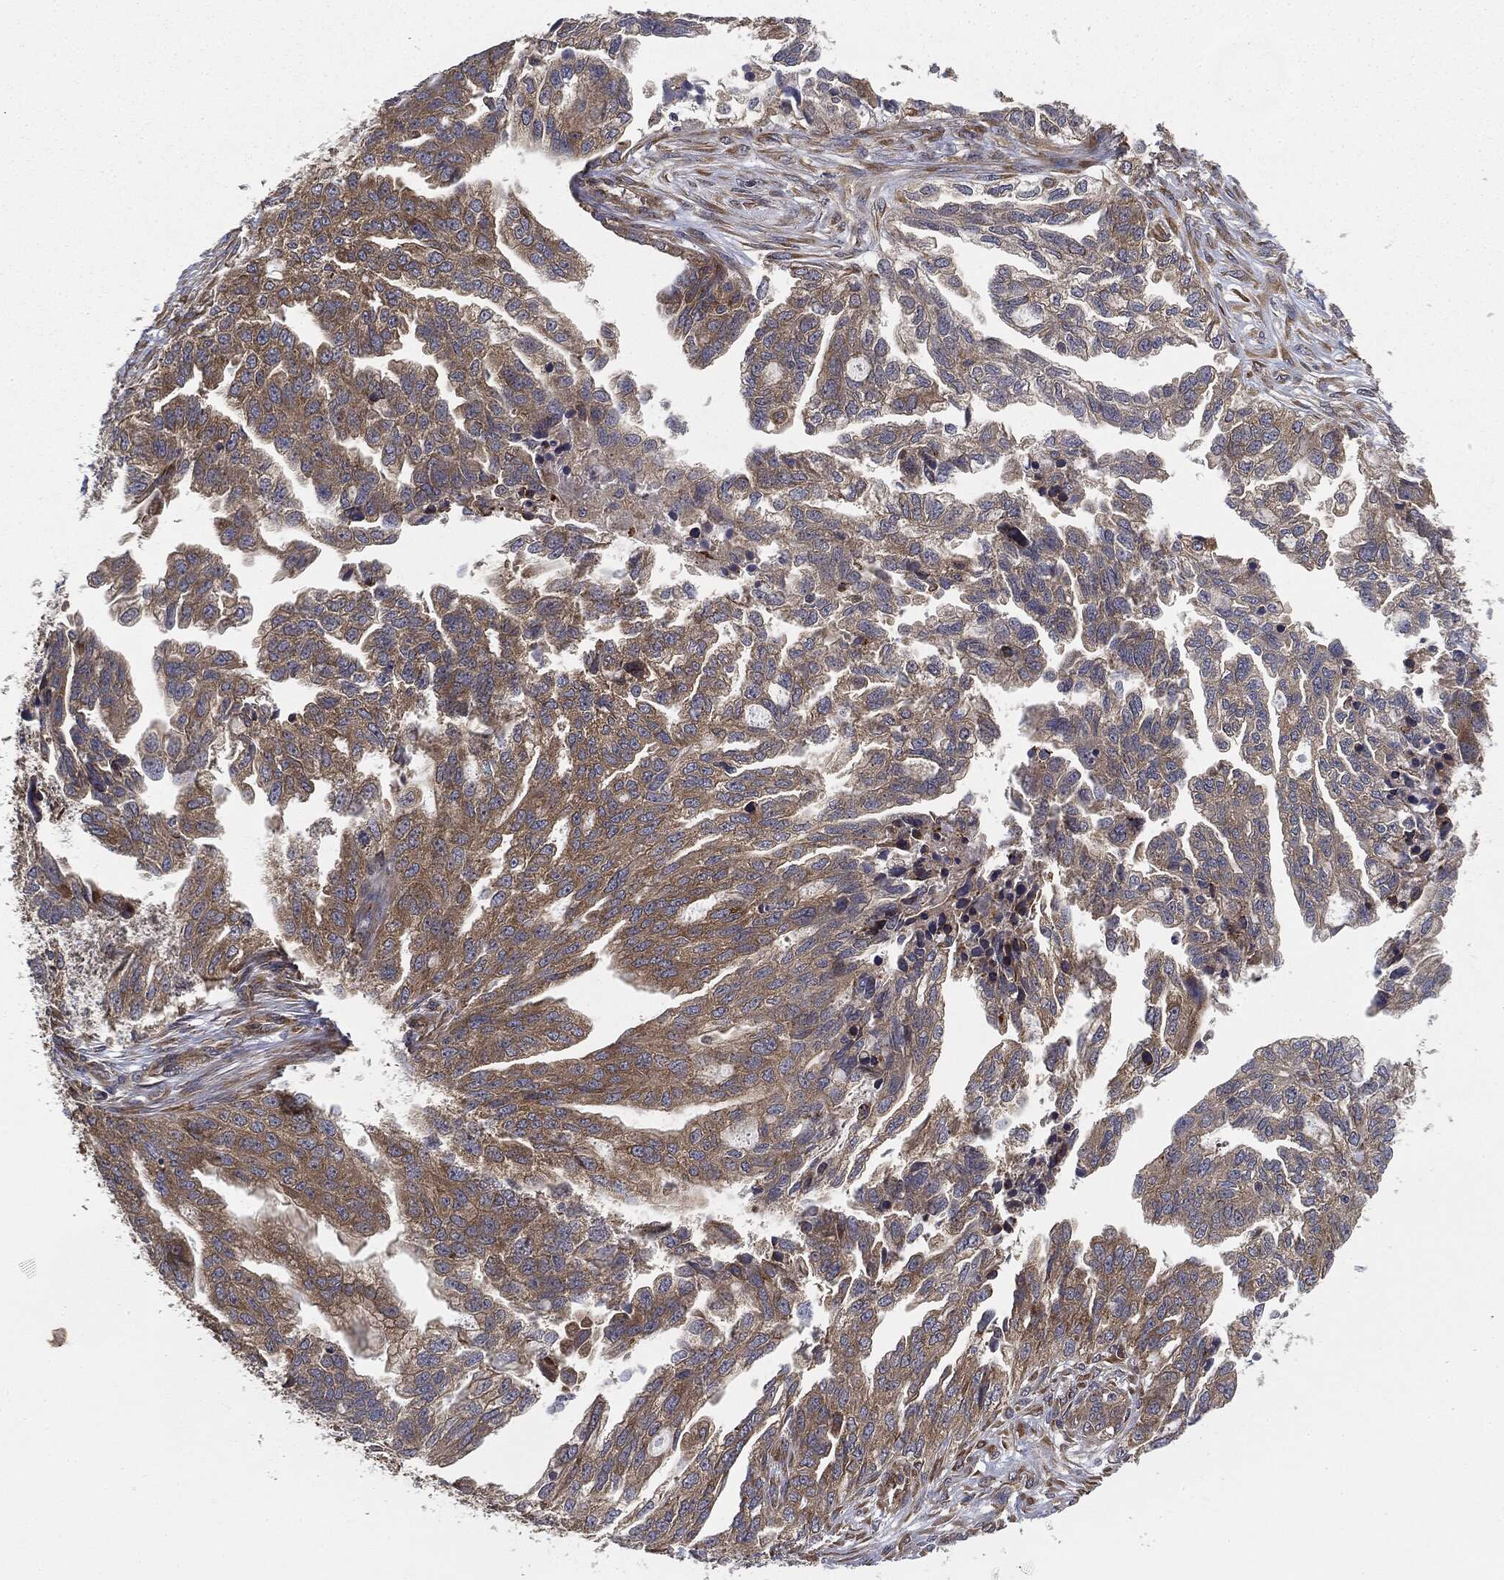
{"staining": {"intensity": "strong", "quantity": "25%-75%", "location": "cytoplasmic/membranous"}, "tissue": "ovarian cancer", "cell_type": "Tumor cells", "image_type": "cancer", "snomed": [{"axis": "morphology", "description": "Cystadenocarcinoma, serous, NOS"}, {"axis": "topography", "description": "Ovary"}], "caption": "The immunohistochemical stain highlights strong cytoplasmic/membranous positivity in tumor cells of ovarian cancer (serous cystadenocarcinoma) tissue. (DAB IHC, brown staining for protein, blue staining for nuclei).", "gene": "EIF2AK2", "patient": {"sex": "female", "age": 51}}